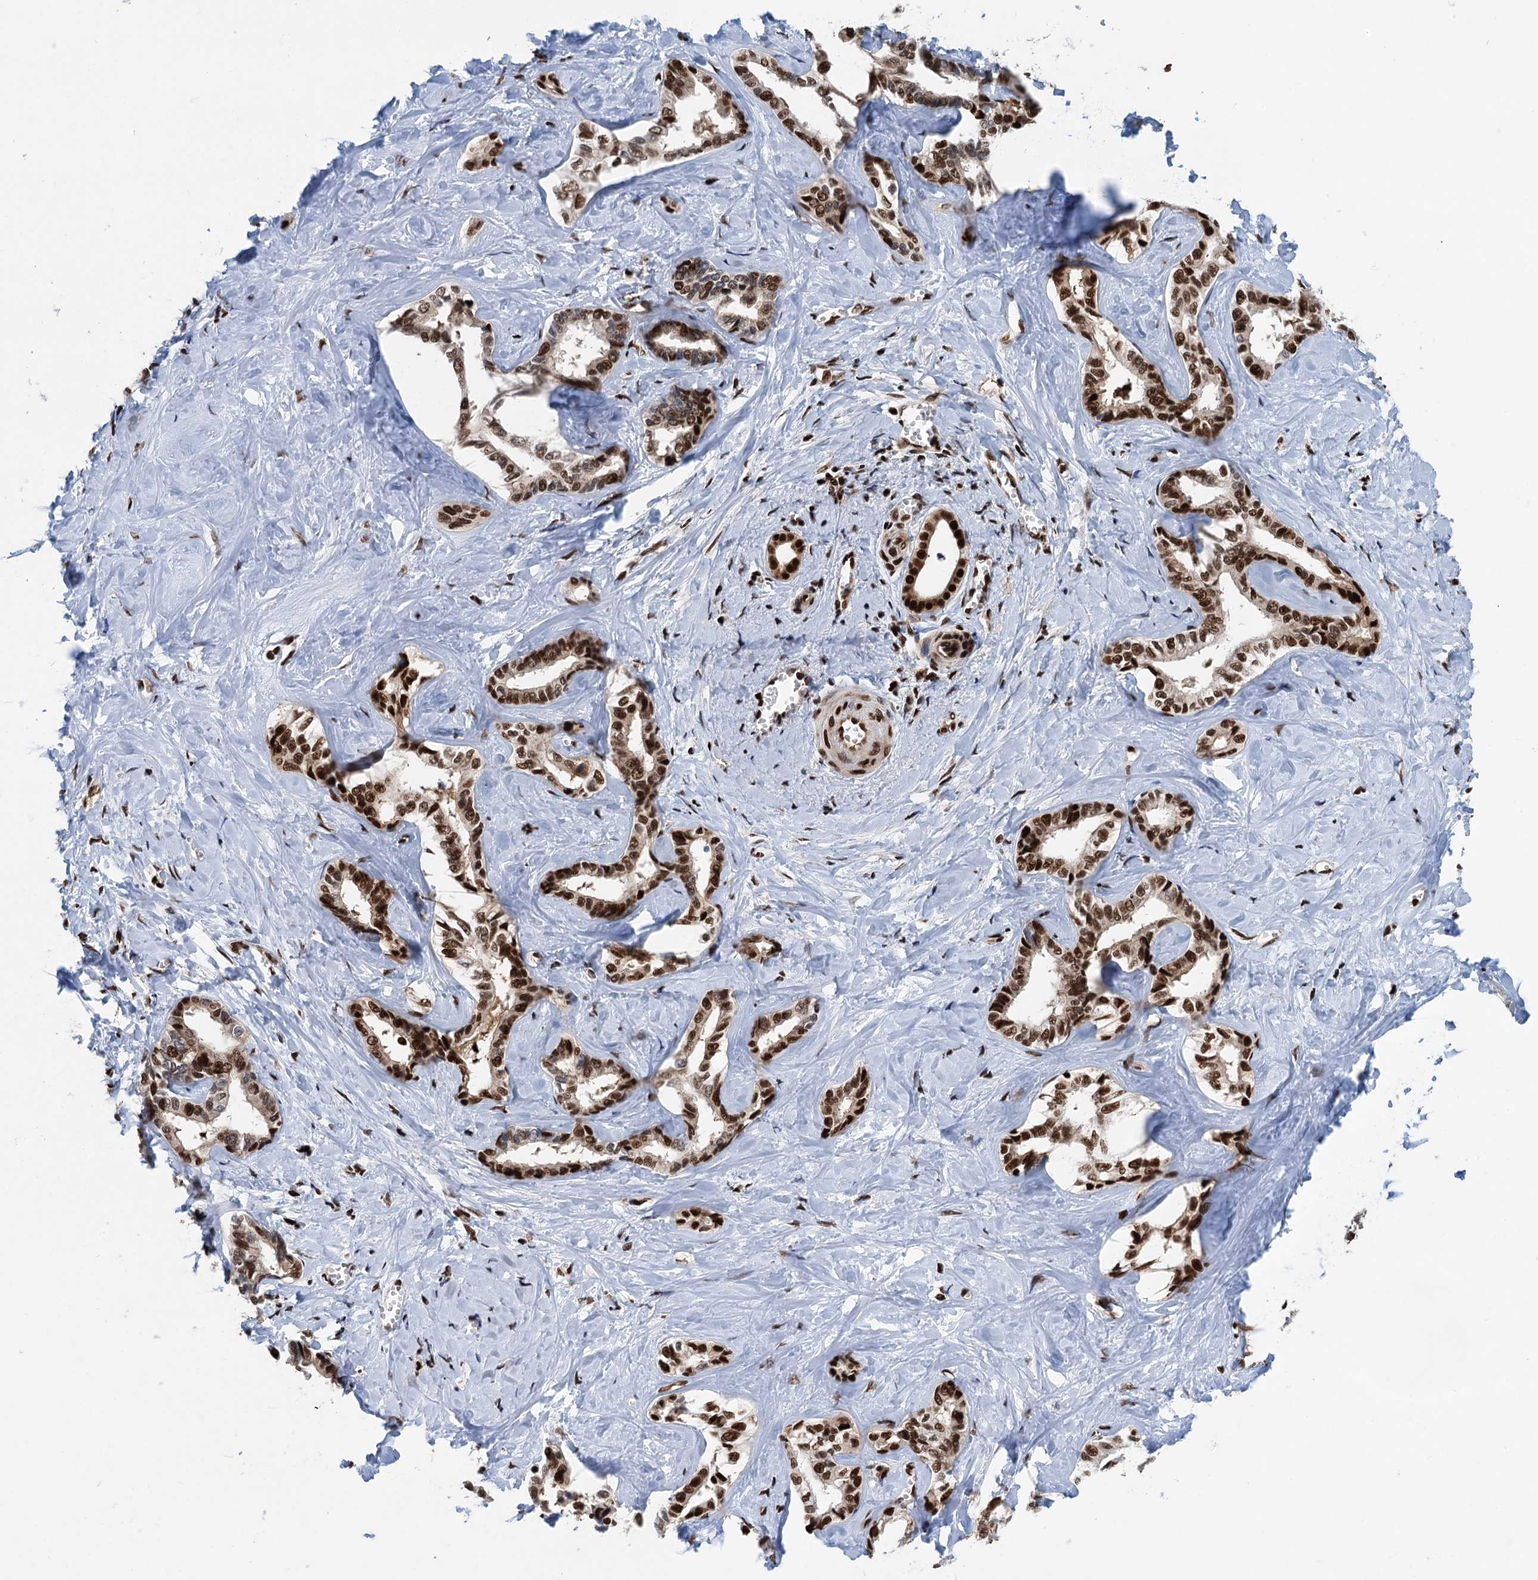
{"staining": {"intensity": "strong", "quantity": ">75%", "location": "nuclear"}, "tissue": "liver cancer", "cell_type": "Tumor cells", "image_type": "cancer", "snomed": [{"axis": "morphology", "description": "Cholangiocarcinoma"}, {"axis": "topography", "description": "Liver"}], "caption": "Immunohistochemical staining of human liver cancer reveals high levels of strong nuclear expression in about >75% of tumor cells.", "gene": "PPP4R1", "patient": {"sex": "female", "age": 77}}